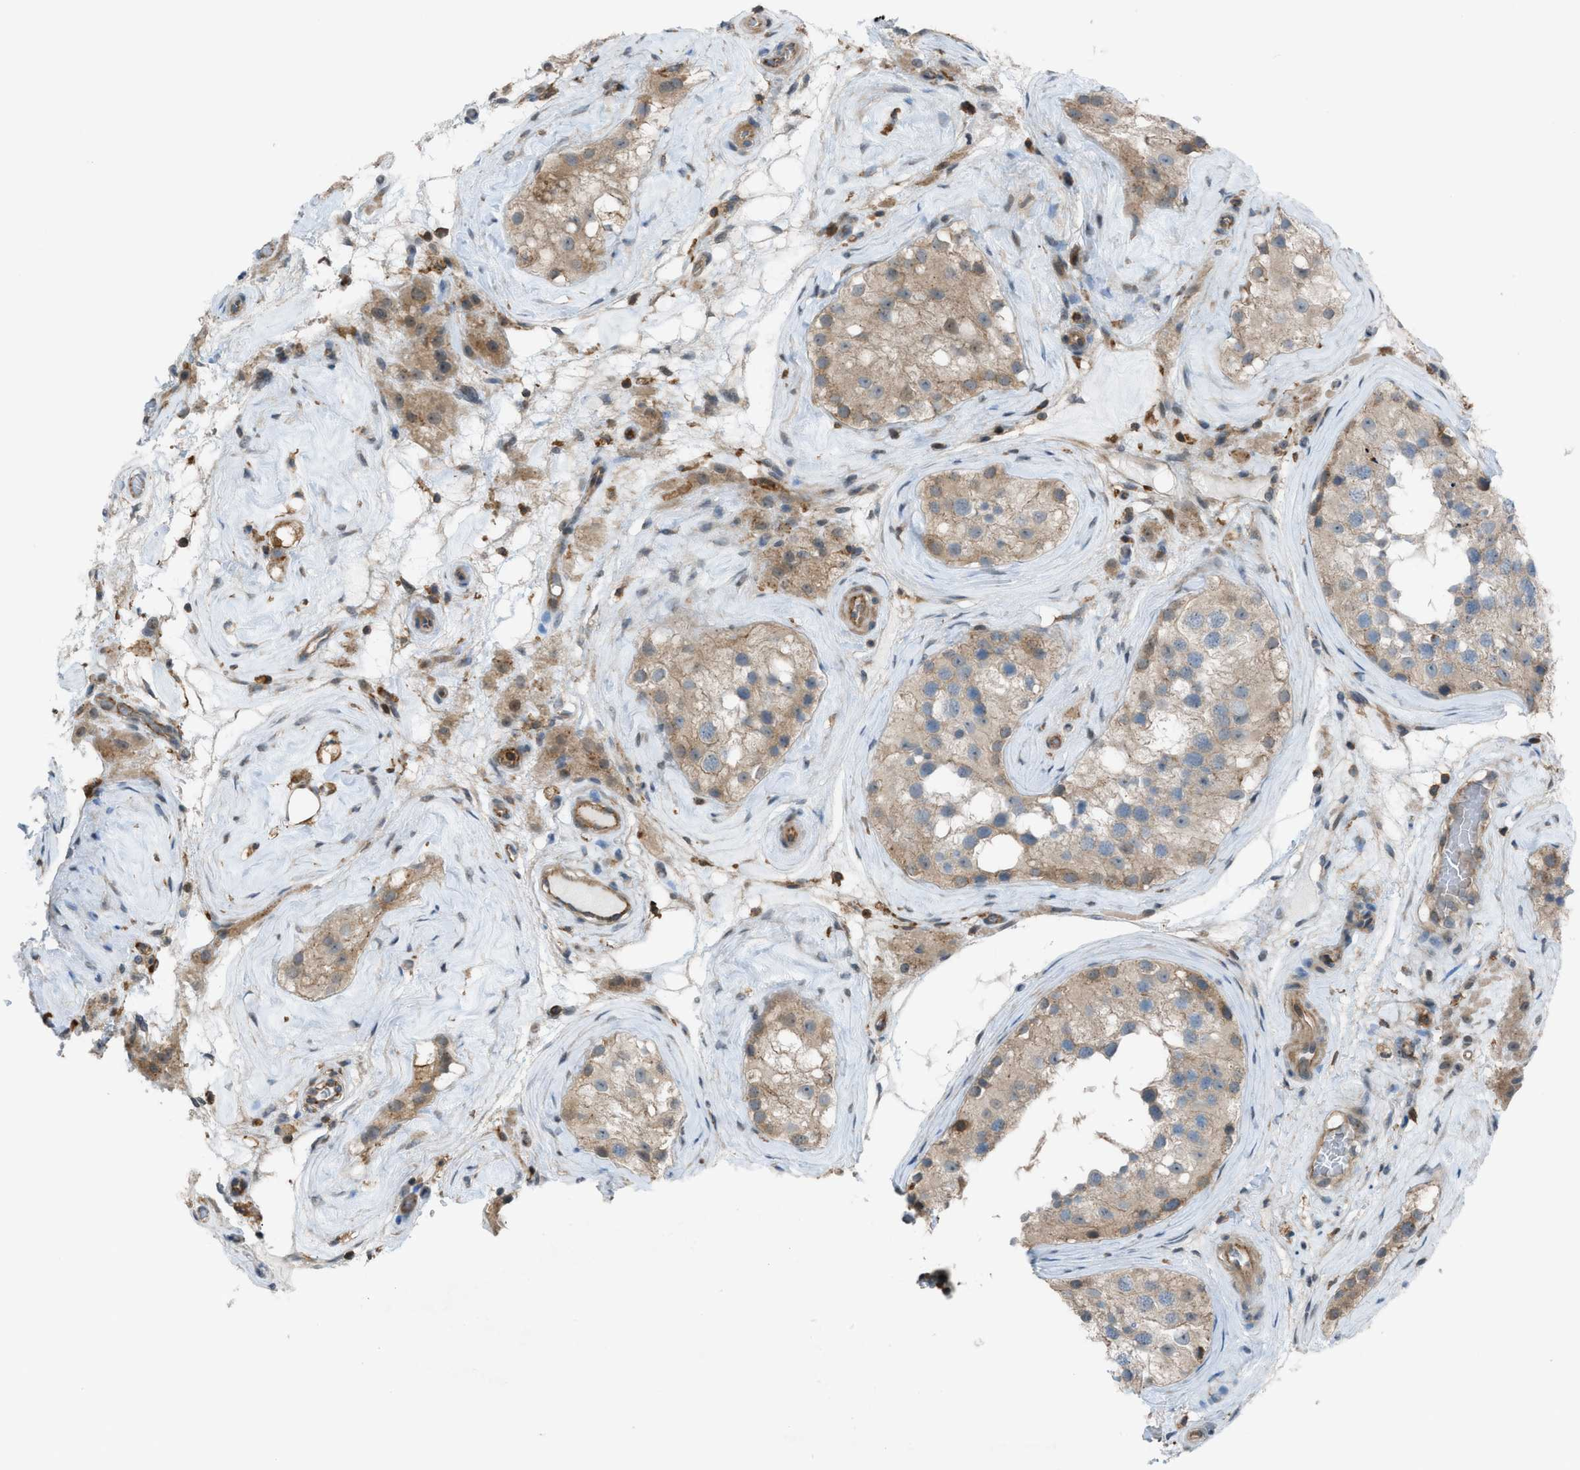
{"staining": {"intensity": "weak", "quantity": "25%-75%", "location": "cytoplasmic/membranous"}, "tissue": "testis", "cell_type": "Cells in seminiferous ducts", "image_type": "normal", "snomed": [{"axis": "morphology", "description": "Normal tissue, NOS"}, {"axis": "morphology", "description": "Seminoma, NOS"}, {"axis": "topography", "description": "Testis"}], "caption": "IHC histopathology image of unremarkable testis: human testis stained using immunohistochemistry (IHC) shows low levels of weak protein expression localized specifically in the cytoplasmic/membranous of cells in seminiferous ducts, appearing as a cytoplasmic/membranous brown color.", "gene": "DYRK1A", "patient": {"sex": "male", "age": 71}}